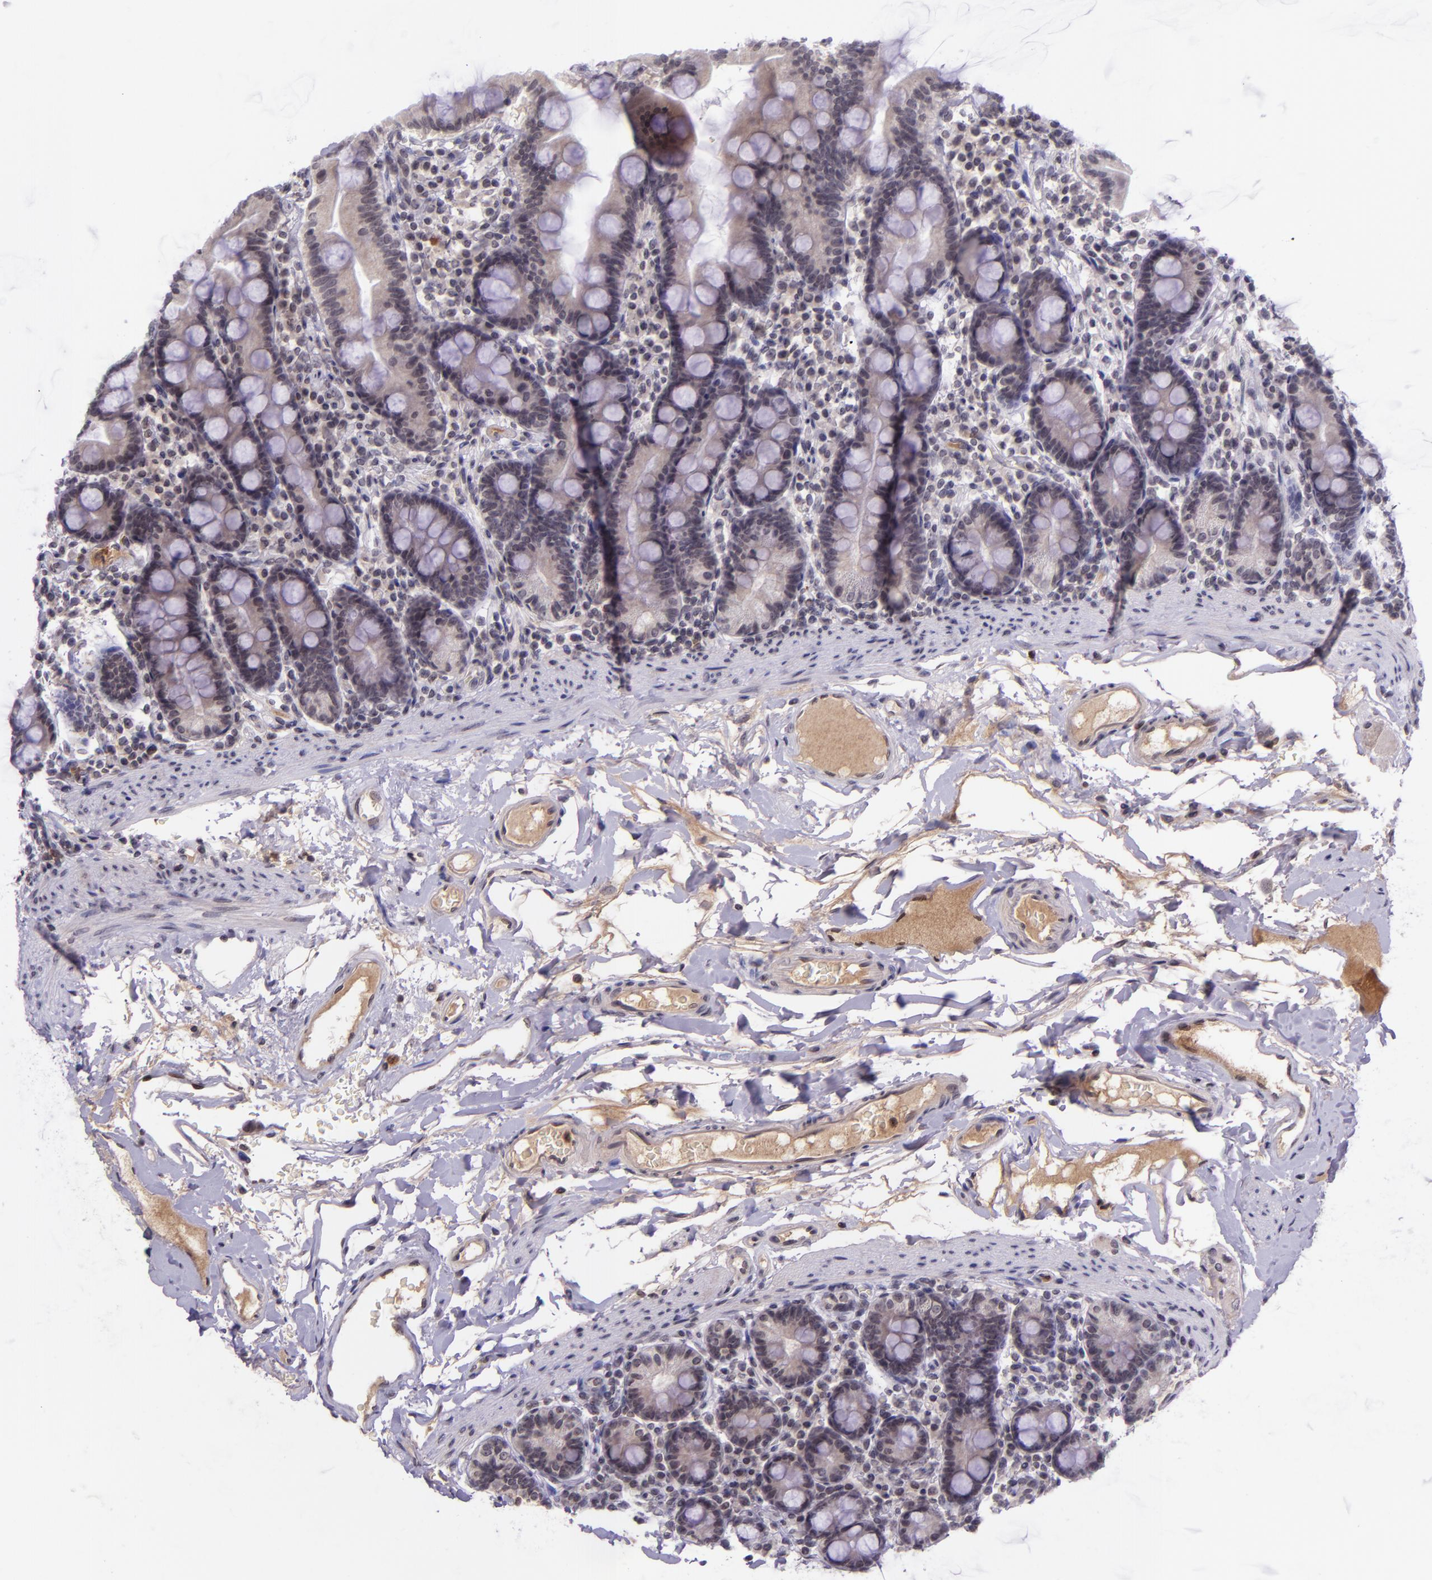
{"staining": {"intensity": "negative", "quantity": "none", "location": "none"}, "tissue": "duodenum", "cell_type": "Glandular cells", "image_type": "normal", "snomed": [{"axis": "morphology", "description": "Normal tissue, NOS"}, {"axis": "topography", "description": "Duodenum"}], "caption": "The histopathology image displays no significant staining in glandular cells of duodenum. (DAB immunohistochemistry (IHC), high magnification).", "gene": "SELL", "patient": {"sex": "male", "age": 50}}